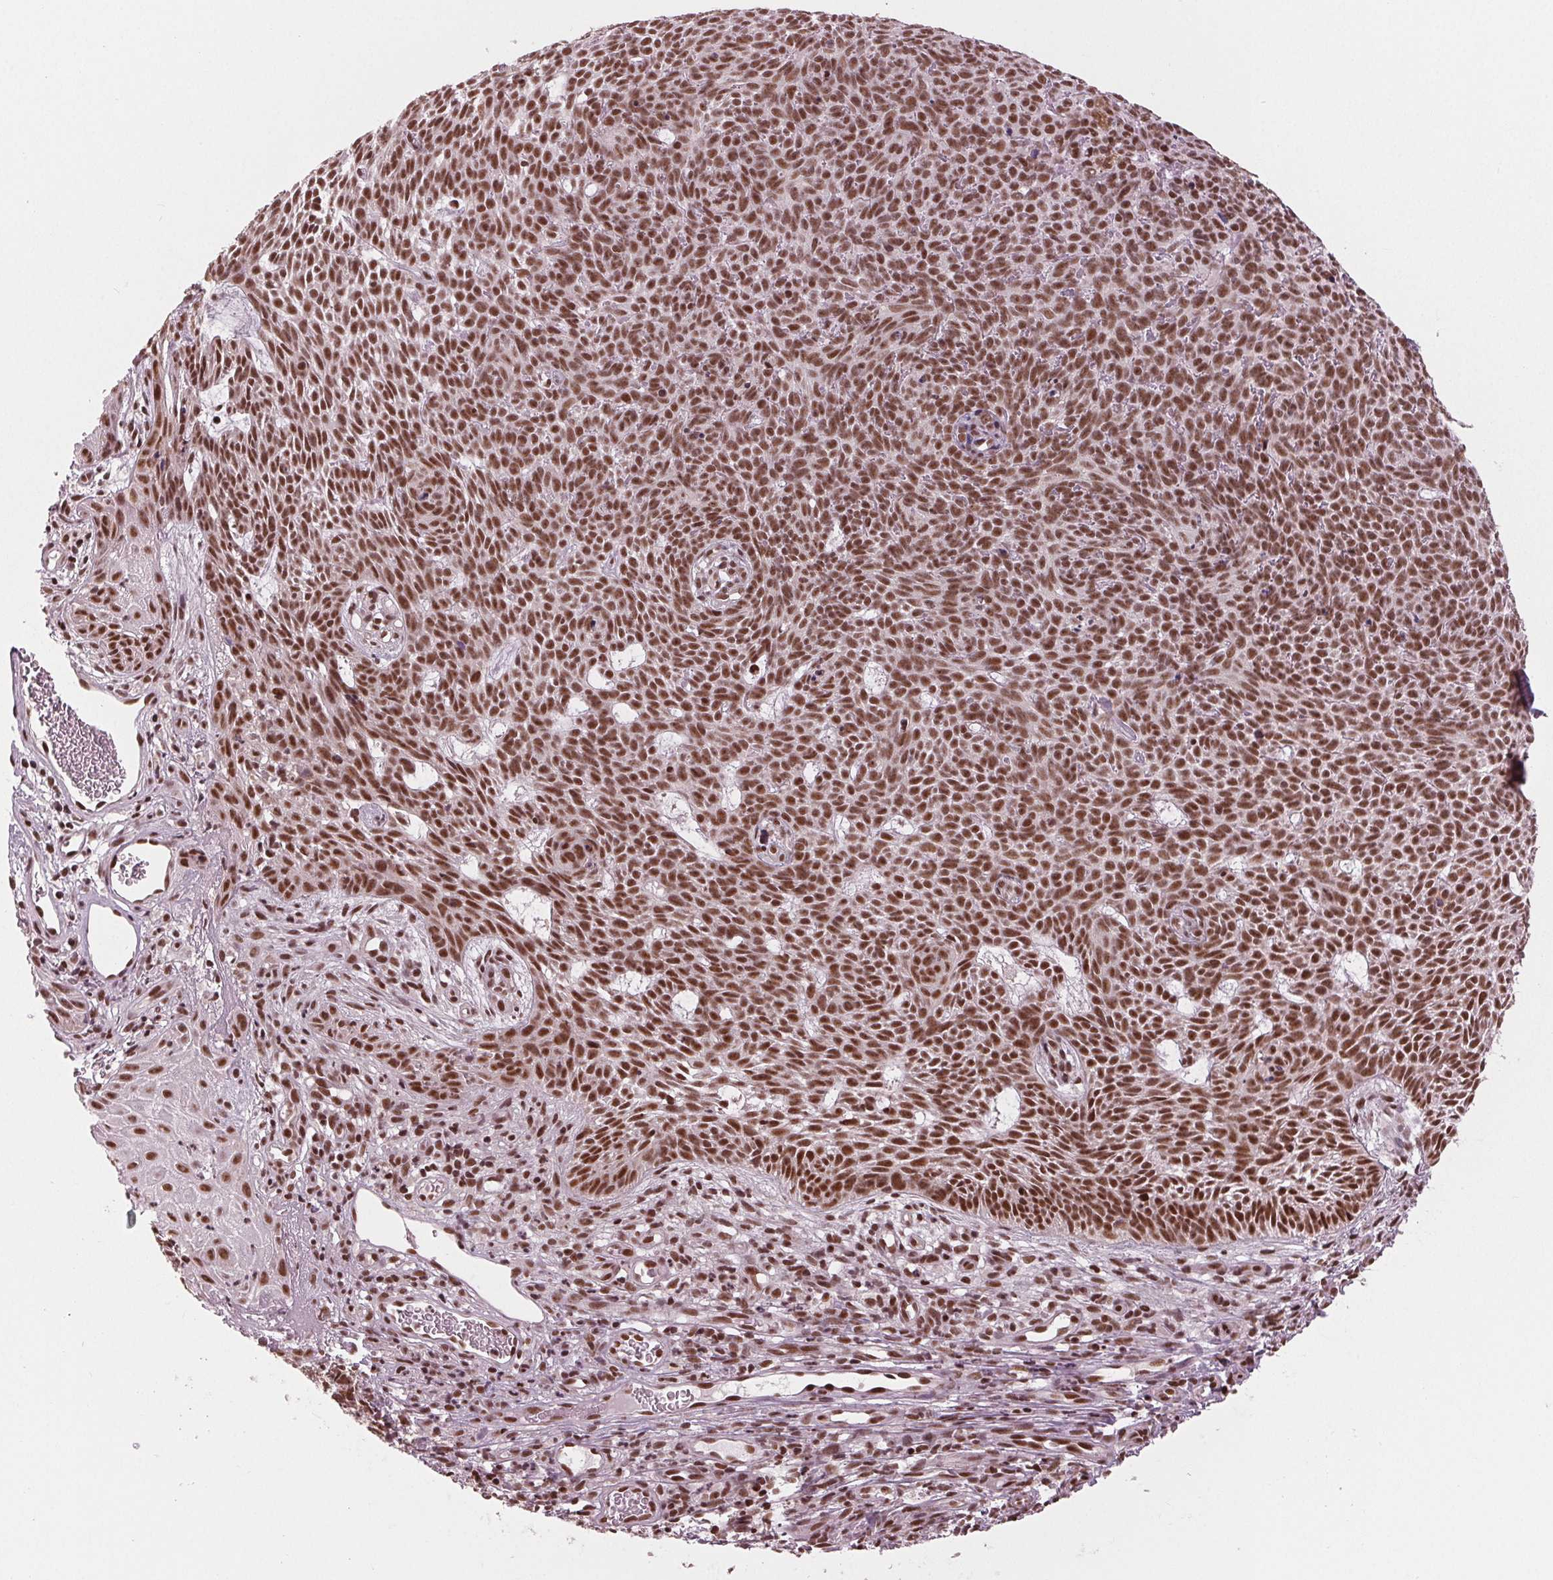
{"staining": {"intensity": "moderate", "quantity": ">75%", "location": "nuclear"}, "tissue": "skin cancer", "cell_type": "Tumor cells", "image_type": "cancer", "snomed": [{"axis": "morphology", "description": "Basal cell carcinoma"}, {"axis": "topography", "description": "Skin"}], "caption": "The image shows immunohistochemical staining of skin cancer (basal cell carcinoma). There is moderate nuclear staining is appreciated in approximately >75% of tumor cells. The staining is performed using DAB (3,3'-diaminobenzidine) brown chromogen to label protein expression. The nuclei are counter-stained blue using hematoxylin.", "gene": "LSM2", "patient": {"sex": "male", "age": 59}}